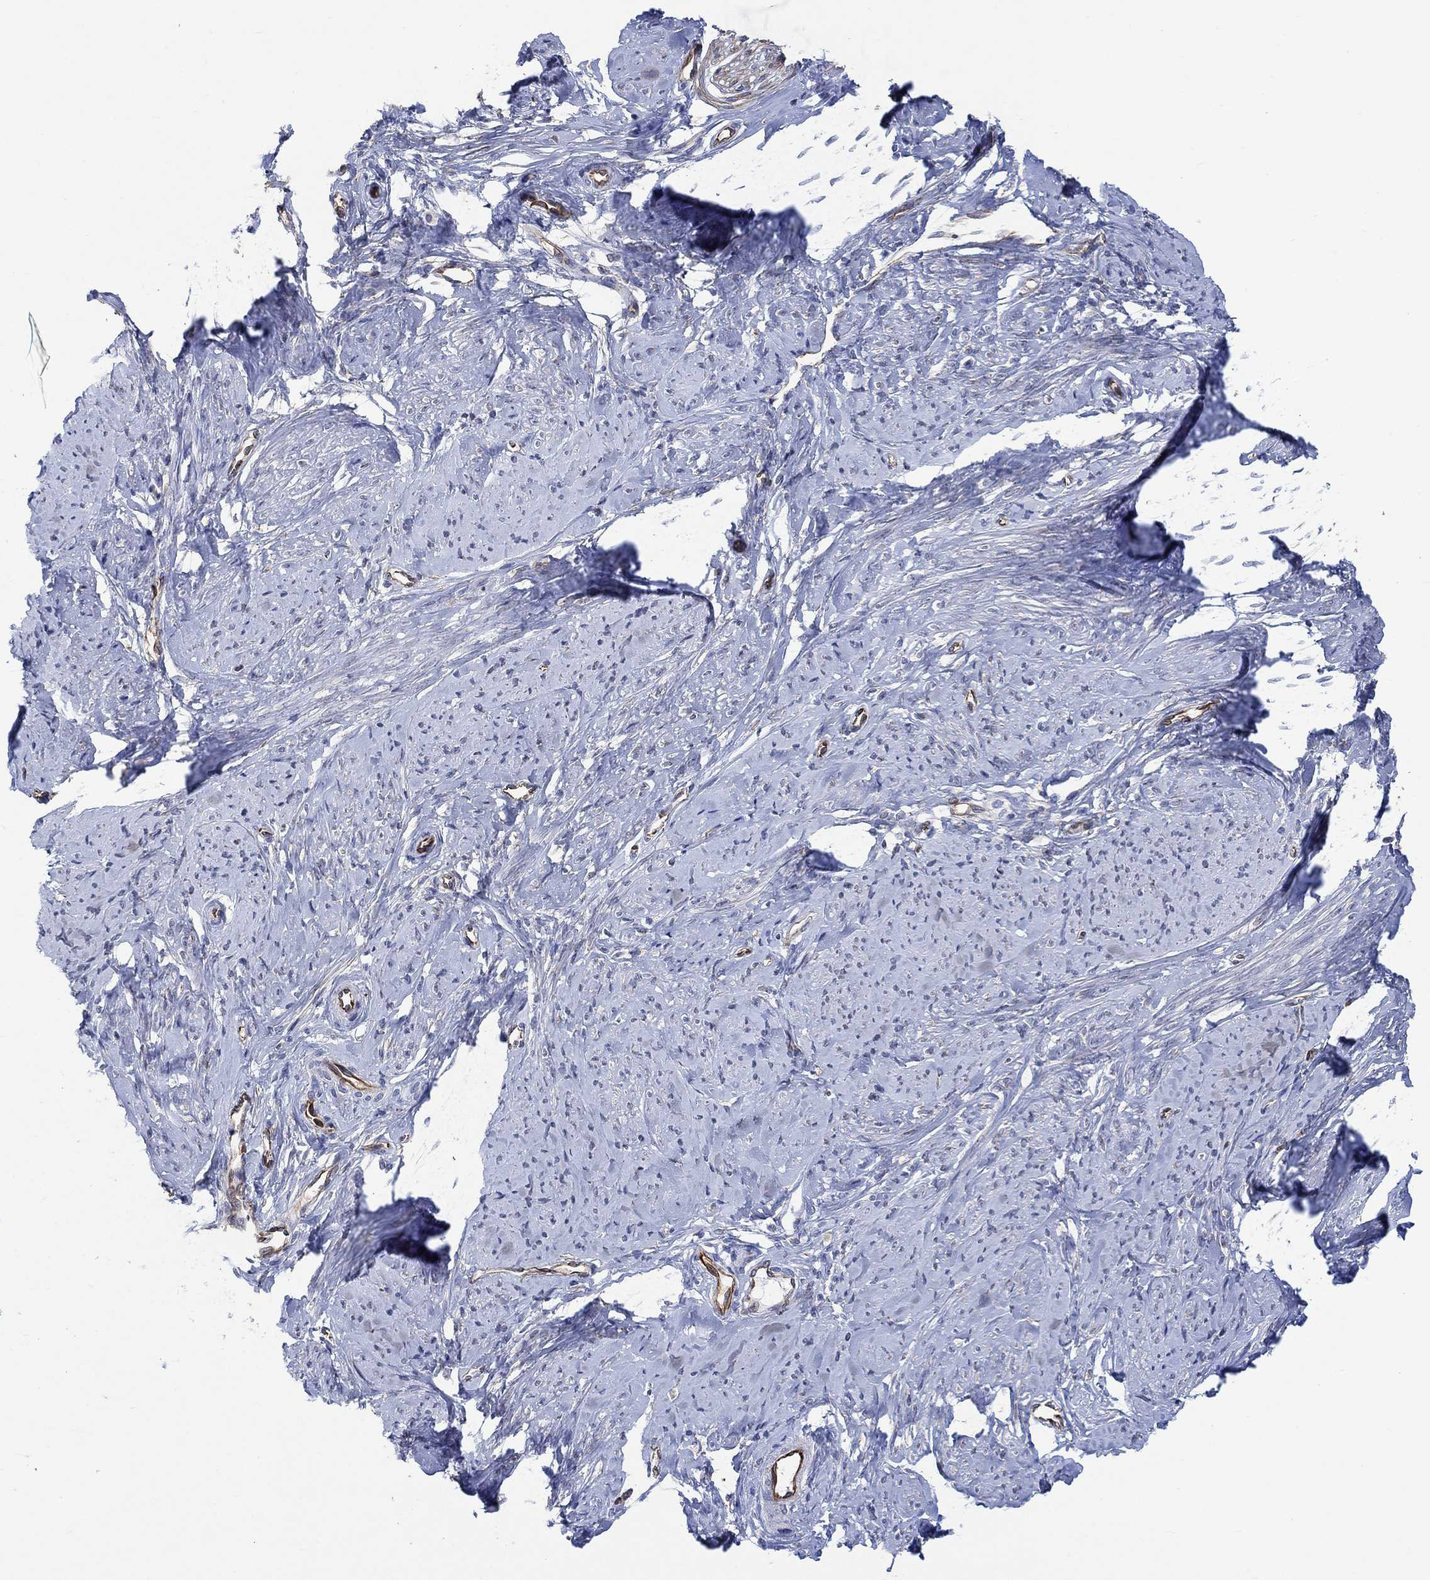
{"staining": {"intensity": "negative", "quantity": "none", "location": "none"}, "tissue": "smooth muscle", "cell_type": "Smooth muscle cells", "image_type": "normal", "snomed": [{"axis": "morphology", "description": "Normal tissue, NOS"}, {"axis": "topography", "description": "Smooth muscle"}], "caption": "Smooth muscle stained for a protein using immunohistochemistry (IHC) demonstrates no expression smooth muscle cells.", "gene": "CAMK1D", "patient": {"sex": "female", "age": 48}}